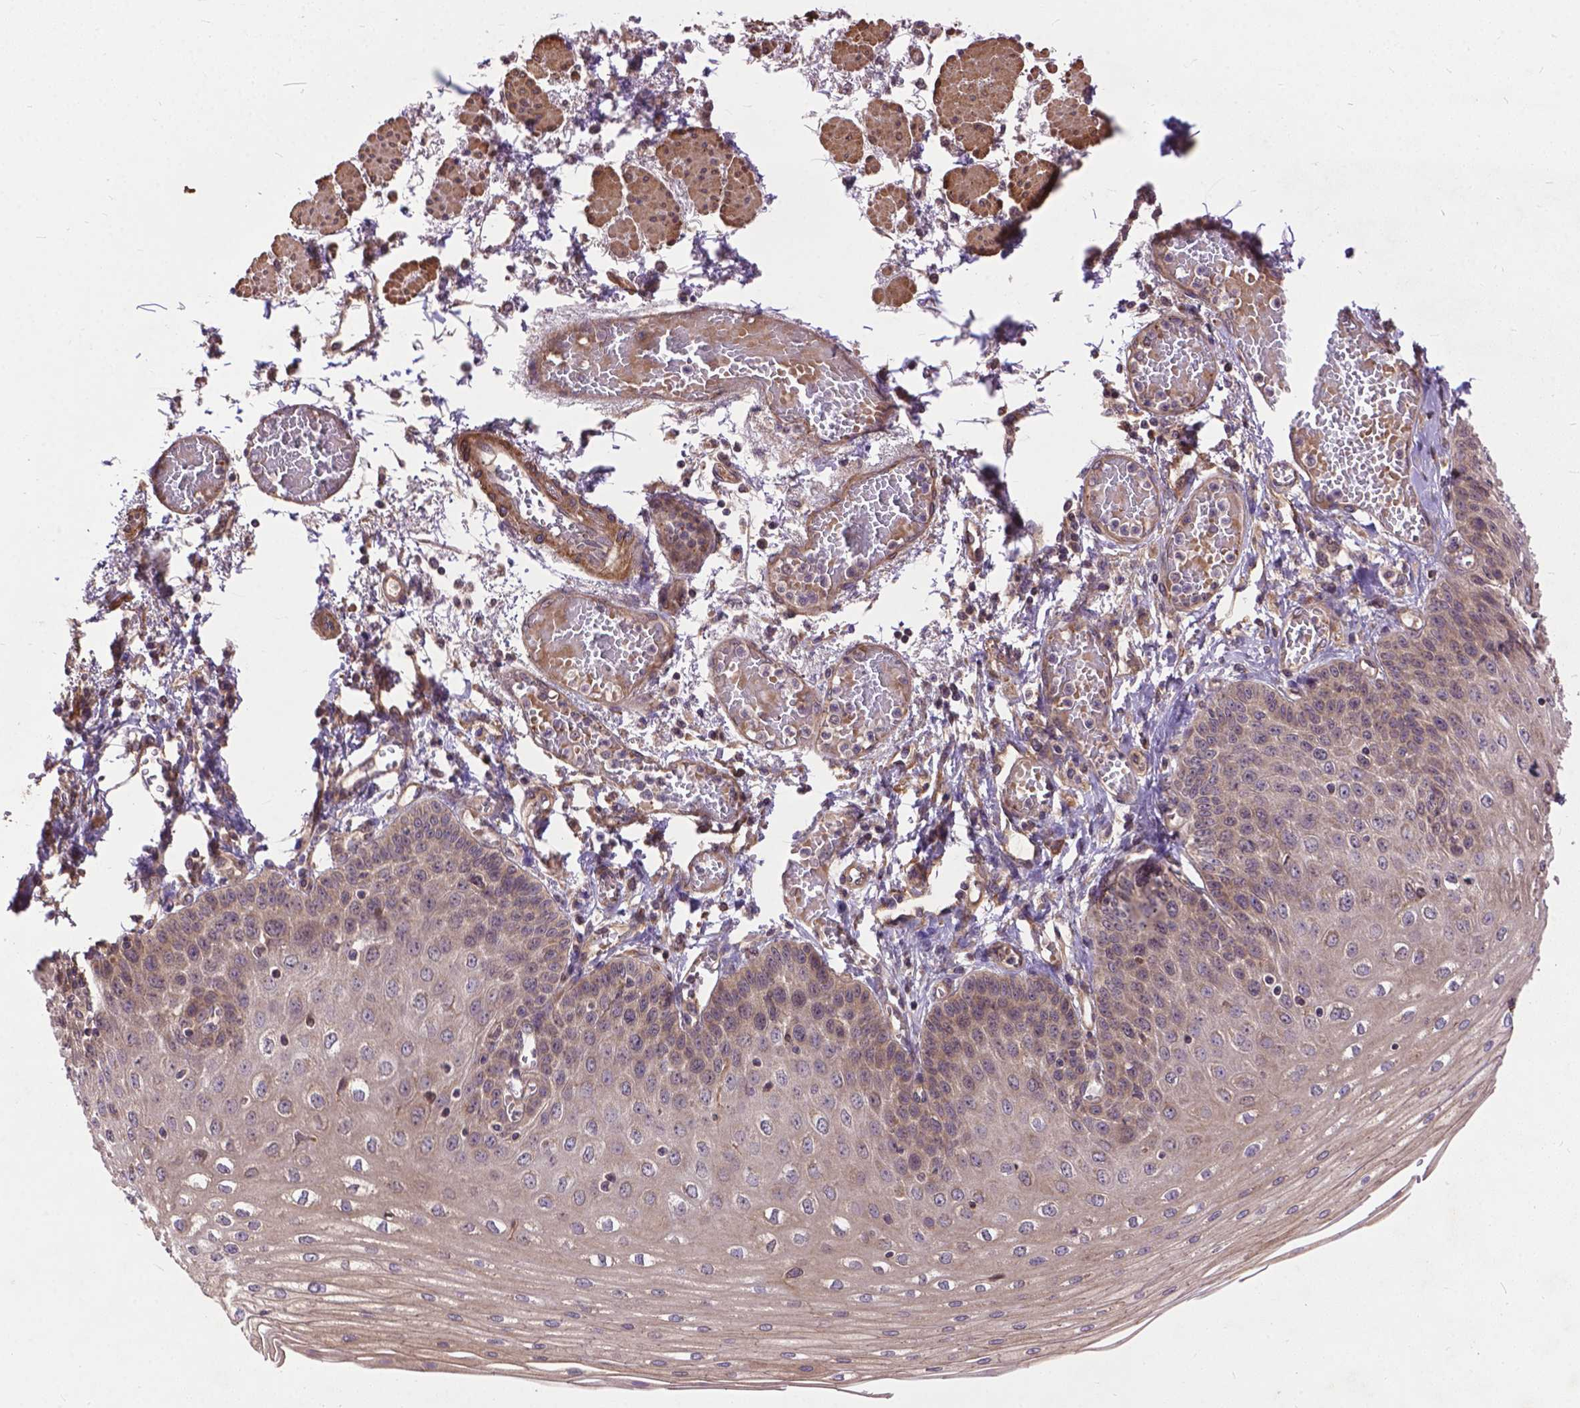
{"staining": {"intensity": "weak", "quantity": ">75%", "location": "cytoplasmic/membranous"}, "tissue": "esophagus", "cell_type": "Squamous epithelial cells", "image_type": "normal", "snomed": [{"axis": "morphology", "description": "Normal tissue, NOS"}, {"axis": "morphology", "description": "Adenocarcinoma, NOS"}, {"axis": "topography", "description": "Esophagus"}], "caption": "Weak cytoplasmic/membranous expression for a protein is identified in approximately >75% of squamous epithelial cells of unremarkable esophagus using immunohistochemistry (IHC).", "gene": "ZNF616", "patient": {"sex": "male", "age": 81}}